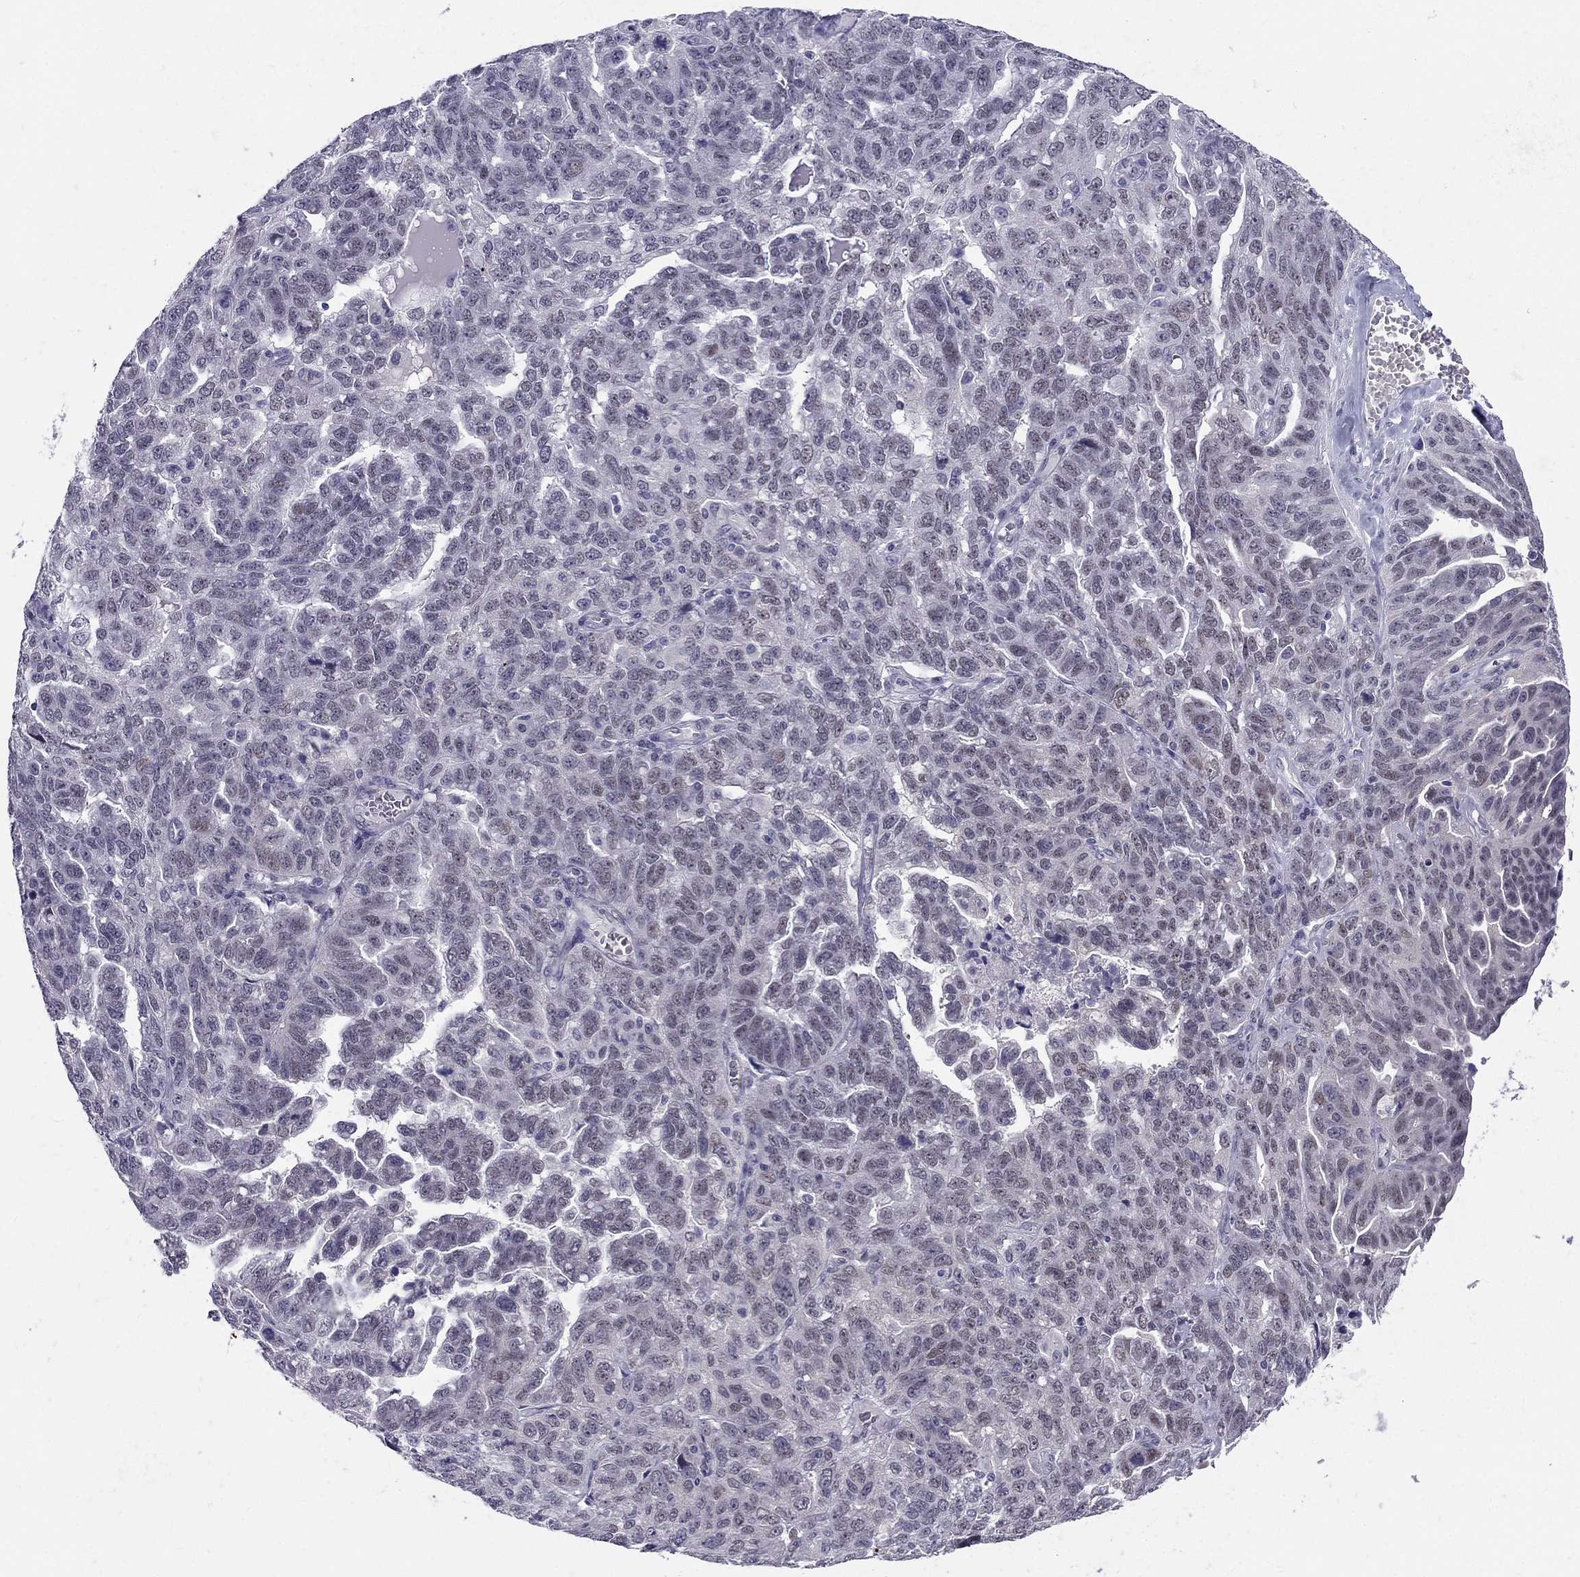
{"staining": {"intensity": "negative", "quantity": "none", "location": "none"}, "tissue": "ovarian cancer", "cell_type": "Tumor cells", "image_type": "cancer", "snomed": [{"axis": "morphology", "description": "Cystadenocarcinoma, serous, NOS"}, {"axis": "topography", "description": "Ovary"}], "caption": "There is no significant expression in tumor cells of serous cystadenocarcinoma (ovarian).", "gene": "BAG5", "patient": {"sex": "female", "age": 71}}